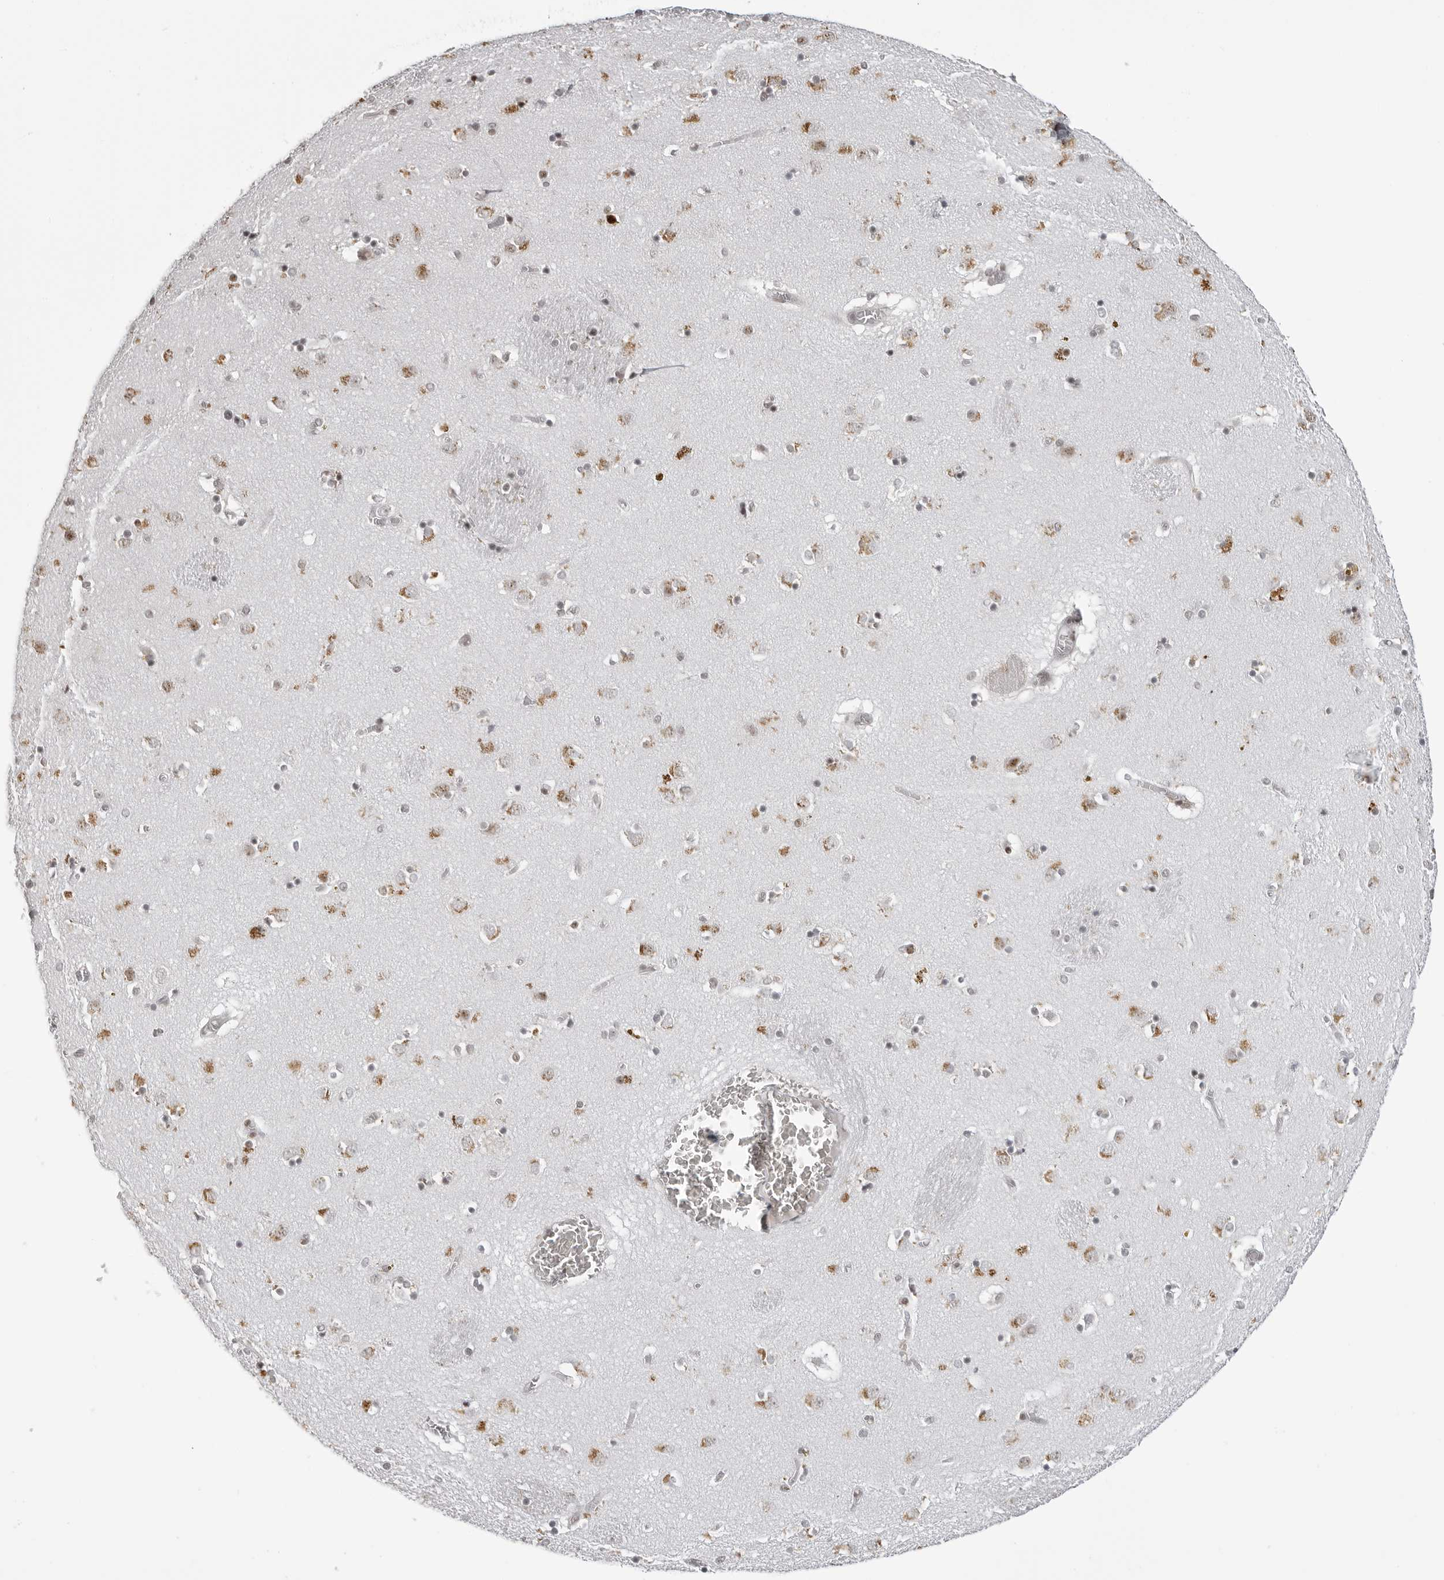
{"staining": {"intensity": "moderate", "quantity": "25%-75%", "location": "cytoplasmic/membranous"}, "tissue": "caudate", "cell_type": "Glial cells", "image_type": "normal", "snomed": [{"axis": "morphology", "description": "Normal tissue, NOS"}, {"axis": "topography", "description": "Lateral ventricle wall"}], "caption": "Brown immunohistochemical staining in unremarkable human caudate displays moderate cytoplasmic/membranous expression in approximately 25%-75% of glial cells.", "gene": "WRAP53", "patient": {"sex": "male", "age": 70}}